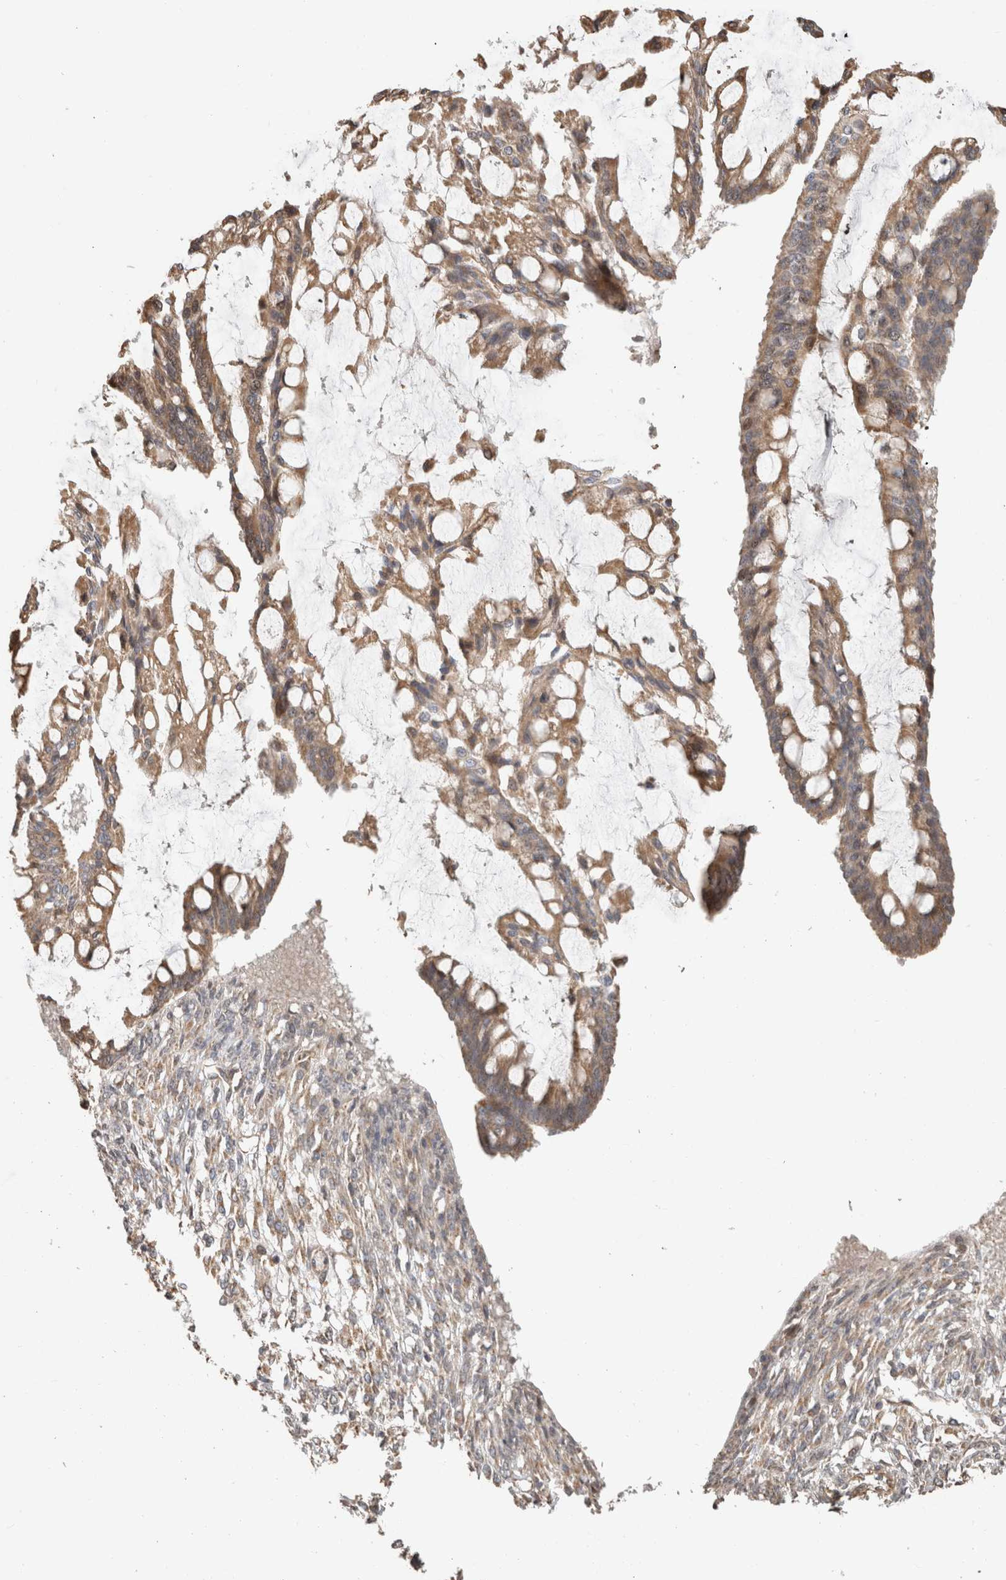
{"staining": {"intensity": "weak", "quantity": ">75%", "location": "cytoplasmic/membranous"}, "tissue": "ovarian cancer", "cell_type": "Tumor cells", "image_type": "cancer", "snomed": [{"axis": "morphology", "description": "Cystadenocarcinoma, mucinous, NOS"}, {"axis": "topography", "description": "Ovary"}], "caption": "An immunohistochemistry (IHC) histopathology image of tumor tissue is shown. Protein staining in brown shows weak cytoplasmic/membranous positivity in mucinous cystadenocarcinoma (ovarian) within tumor cells.", "gene": "GINS4", "patient": {"sex": "female", "age": 73}}